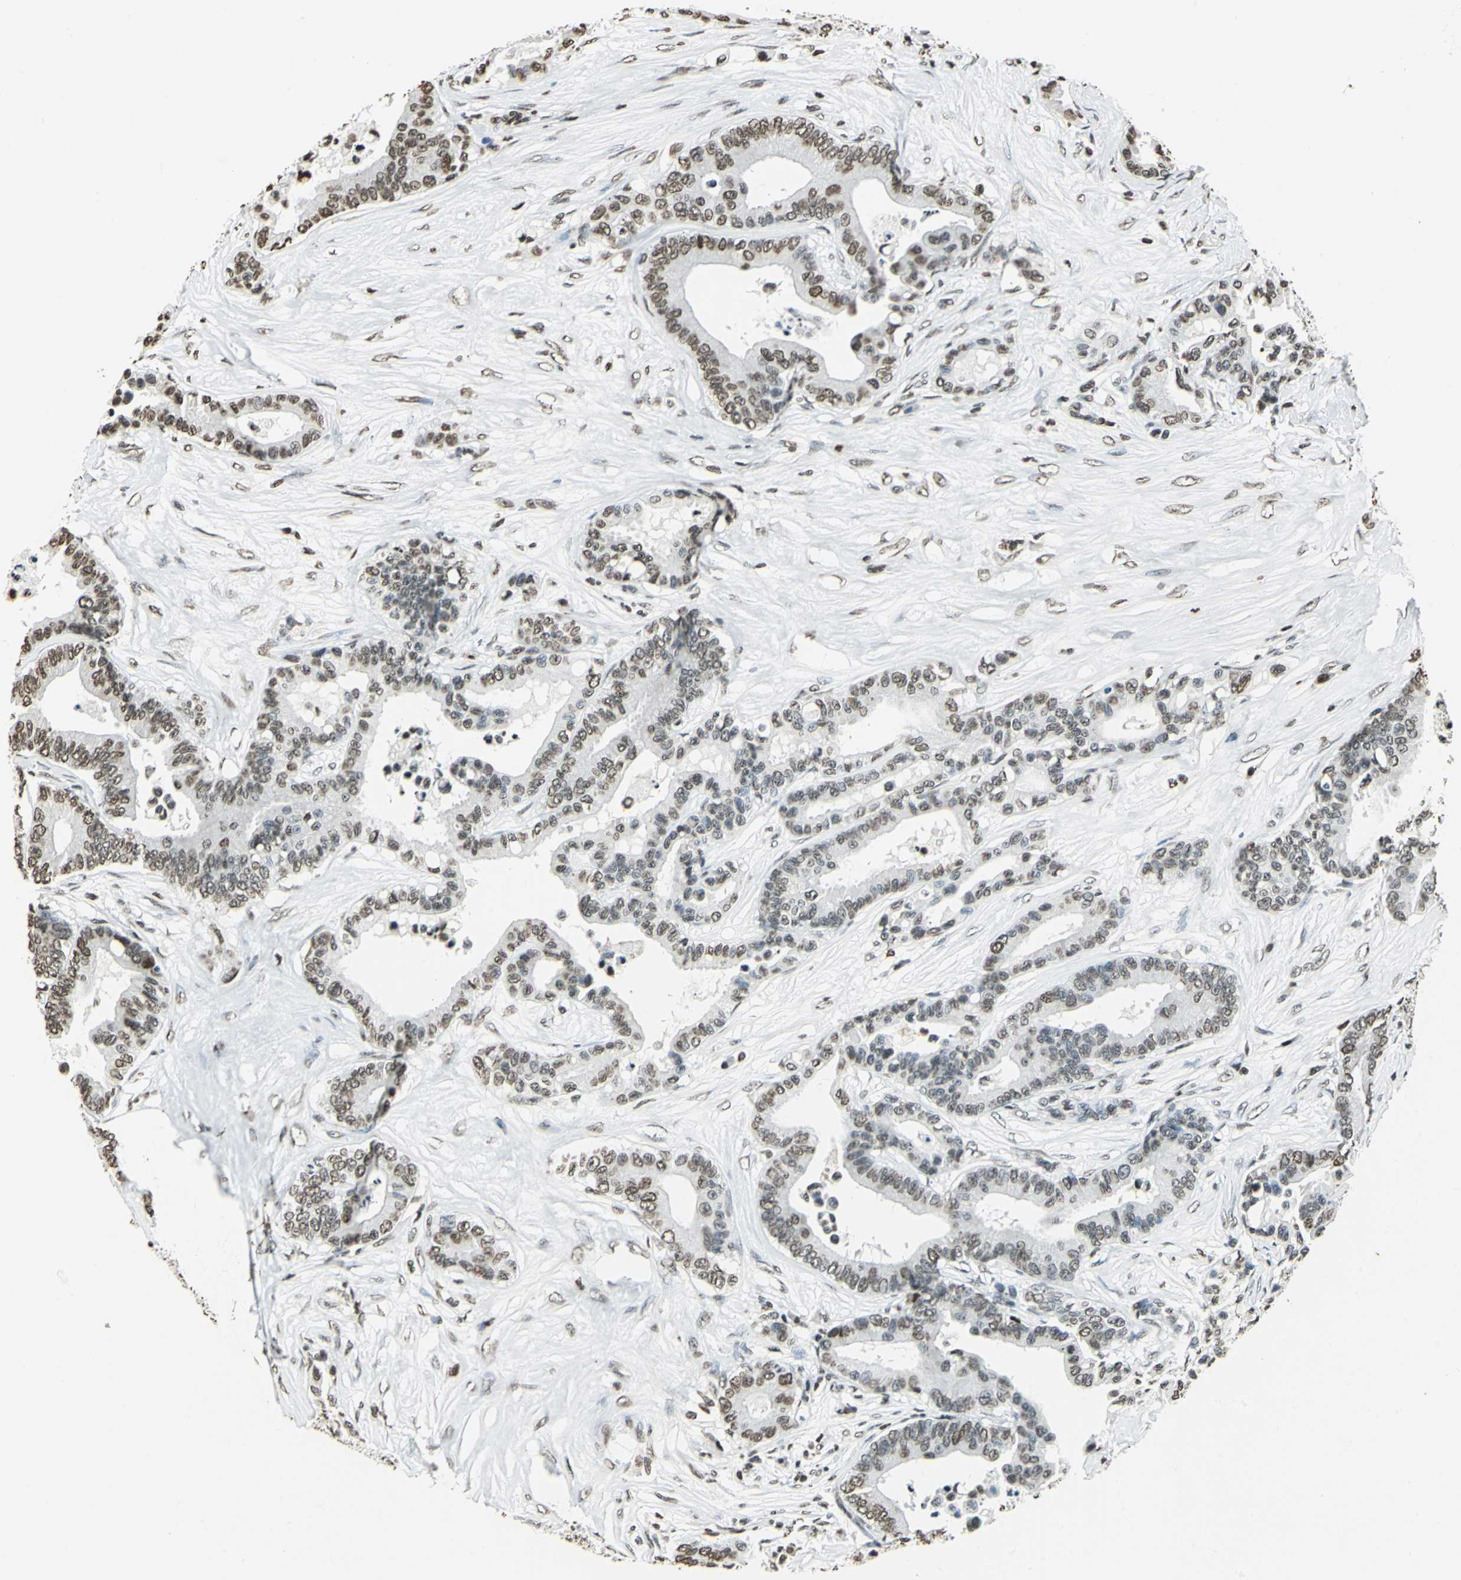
{"staining": {"intensity": "moderate", "quantity": ">75%", "location": "nuclear"}, "tissue": "colorectal cancer", "cell_type": "Tumor cells", "image_type": "cancer", "snomed": [{"axis": "morphology", "description": "Adenocarcinoma, NOS"}, {"axis": "topography", "description": "Colon"}], "caption": "This is an image of immunohistochemistry staining of colorectal cancer (adenocarcinoma), which shows moderate positivity in the nuclear of tumor cells.", "gene": "MCM4", "patient": {"sex": "male", "age": 82}}